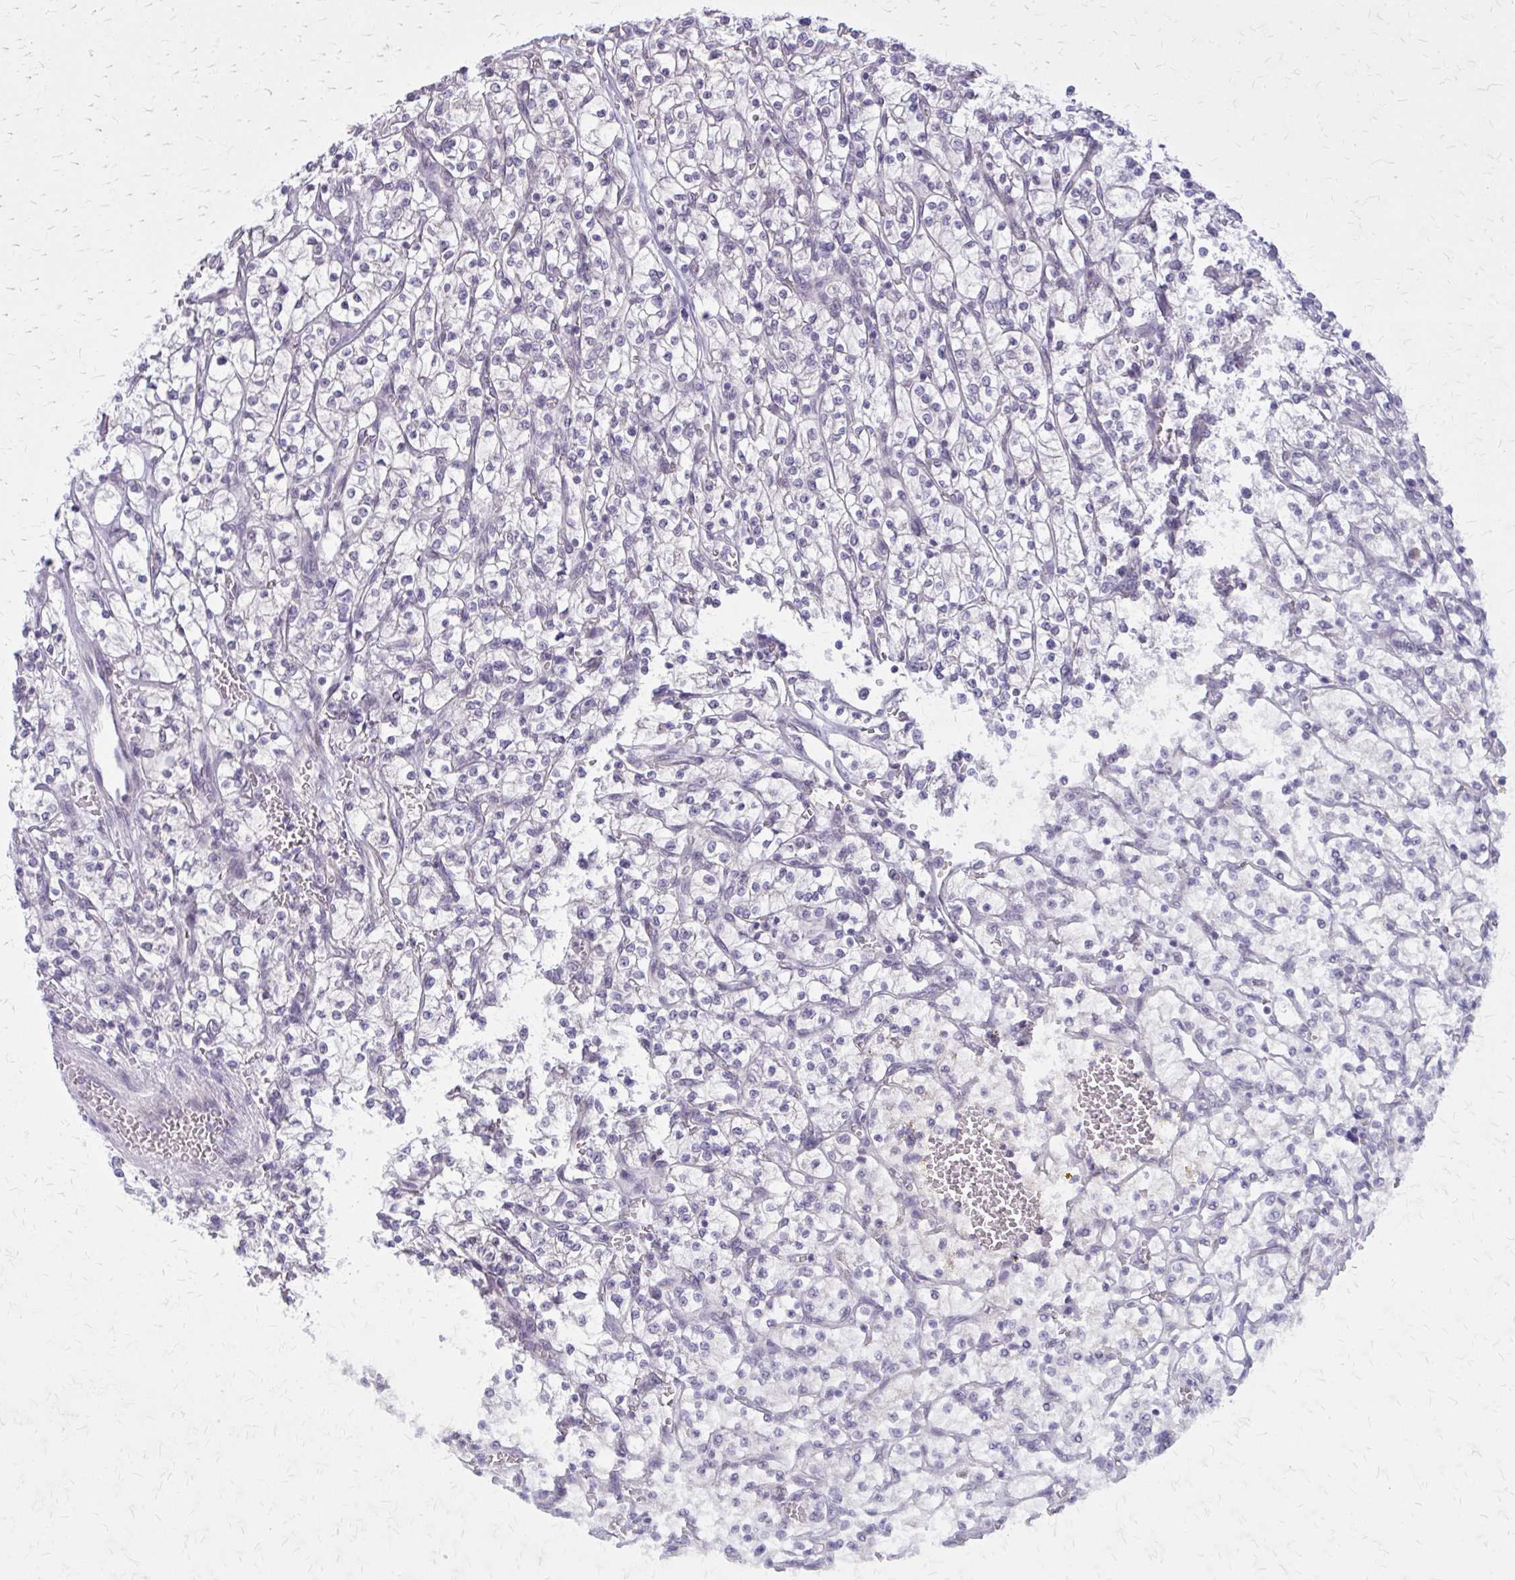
{"staining": {"intensity": "negative", "quantity": "none", "location": "none"}, "tissue": "renal cancer", "cell_type": "Tumor cells", "image_type": "cancer", "snomed": [{"axis": "morphology", "description": "Adenocarcinoma, NOS"}, {"axis": "topography", "description": "Kidney"}], "caption": "There is no significant staining in tumor cells of renal cancer.", "gene": "PLCB1", "patient": {"sex": "female", "age": 64}}